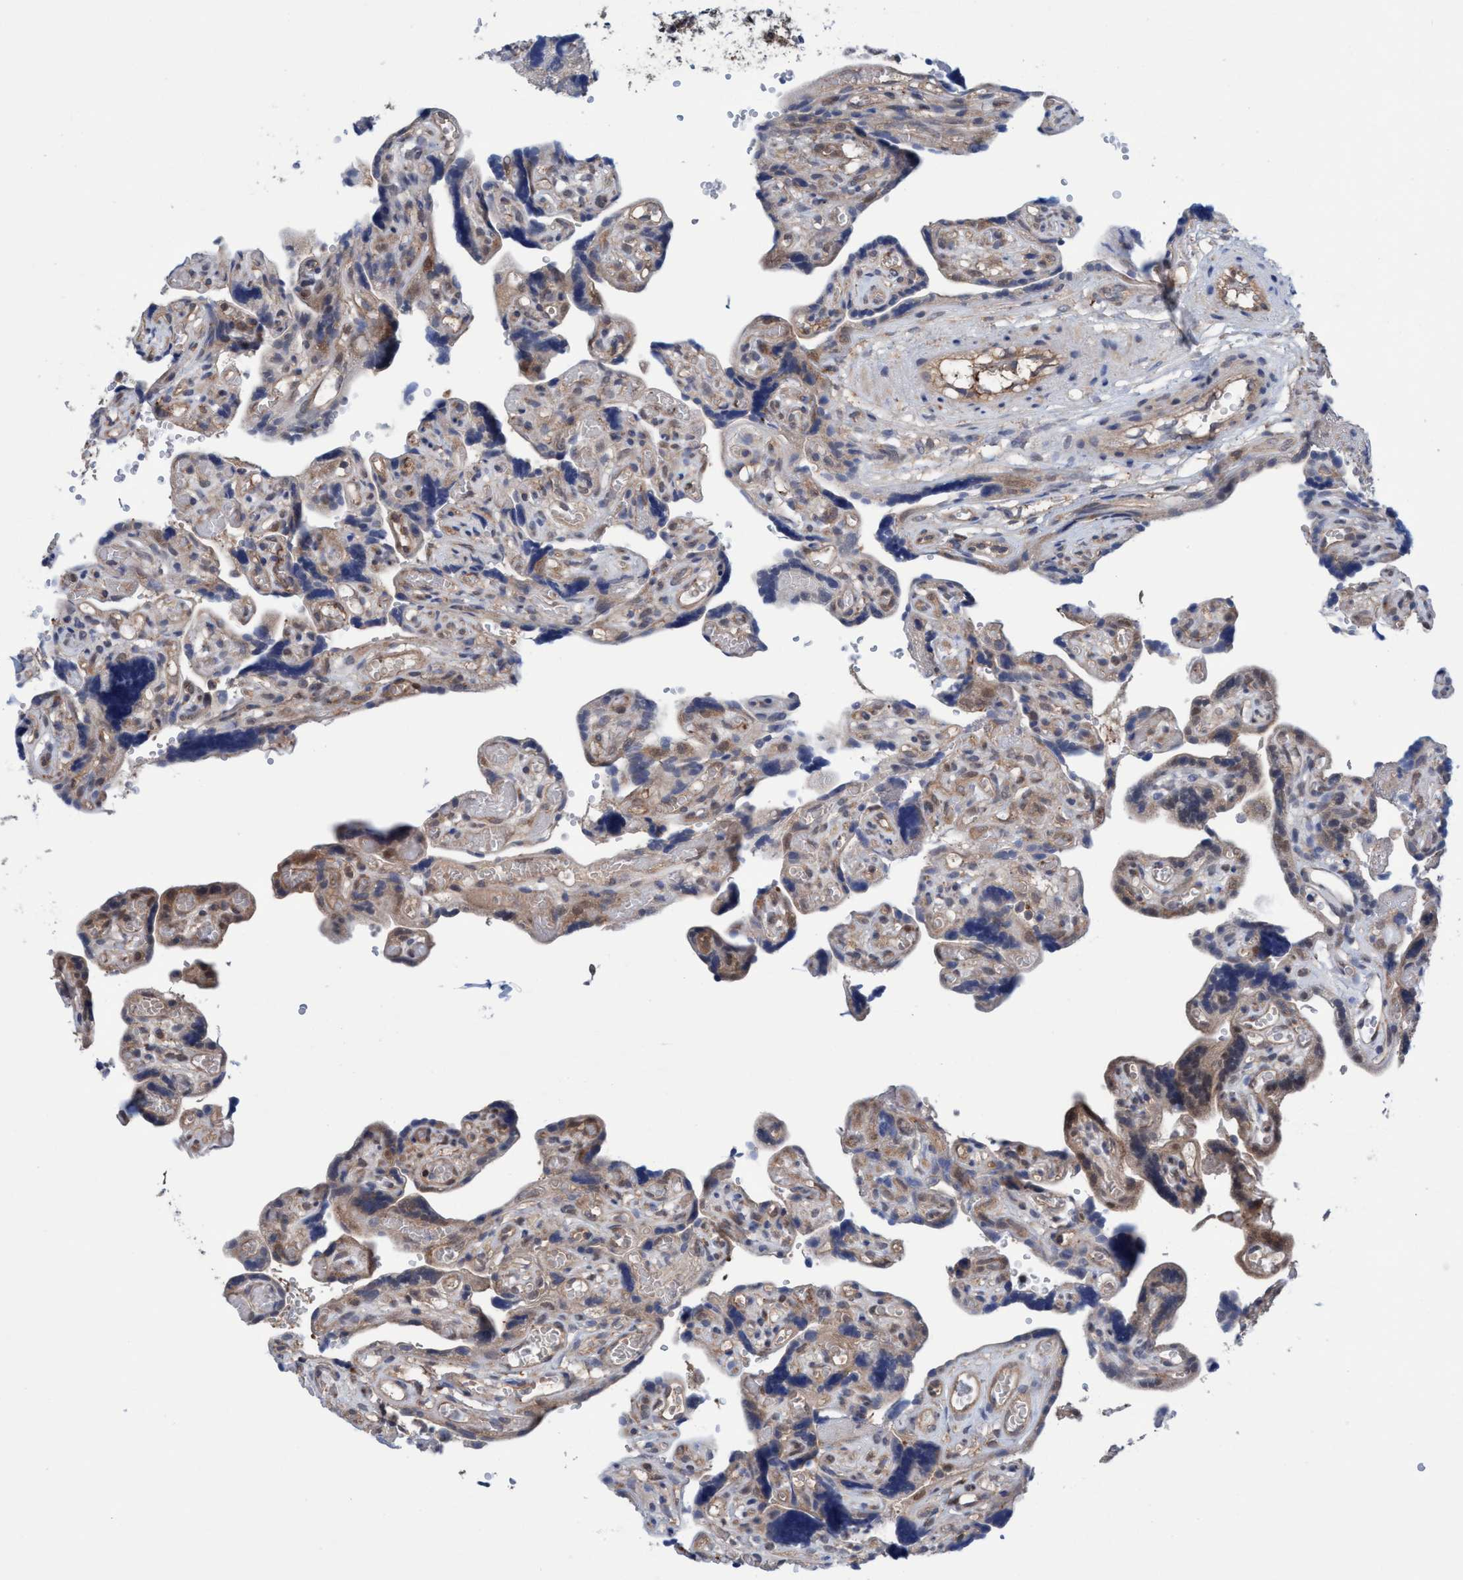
{"staining": {"intensity": "moderate", "quantity": ">75%", "location": "cytoplasmic/membranous"}, "tissue": "placenta", "cell_type": "Trophoblastic cells", "image_type": "normal", "snomed": [{"axis": "morphology", "description": "Normal tissue, NOS"}, {"axis": "topography", "description": "Placenta"}], "caption": "Protein analysis of benign placenta shows moderate cytoplasmic/membranous expression in approximately >75% of trophoblastic cells. (Stains: DAB (3,3'-diaminobenzidine) in brown, nuclei in blue, Microscopy: brightfield microscopy at high magnification).", "gene": "GLOD4", "patient": {"sex": "female", "age": 30}}